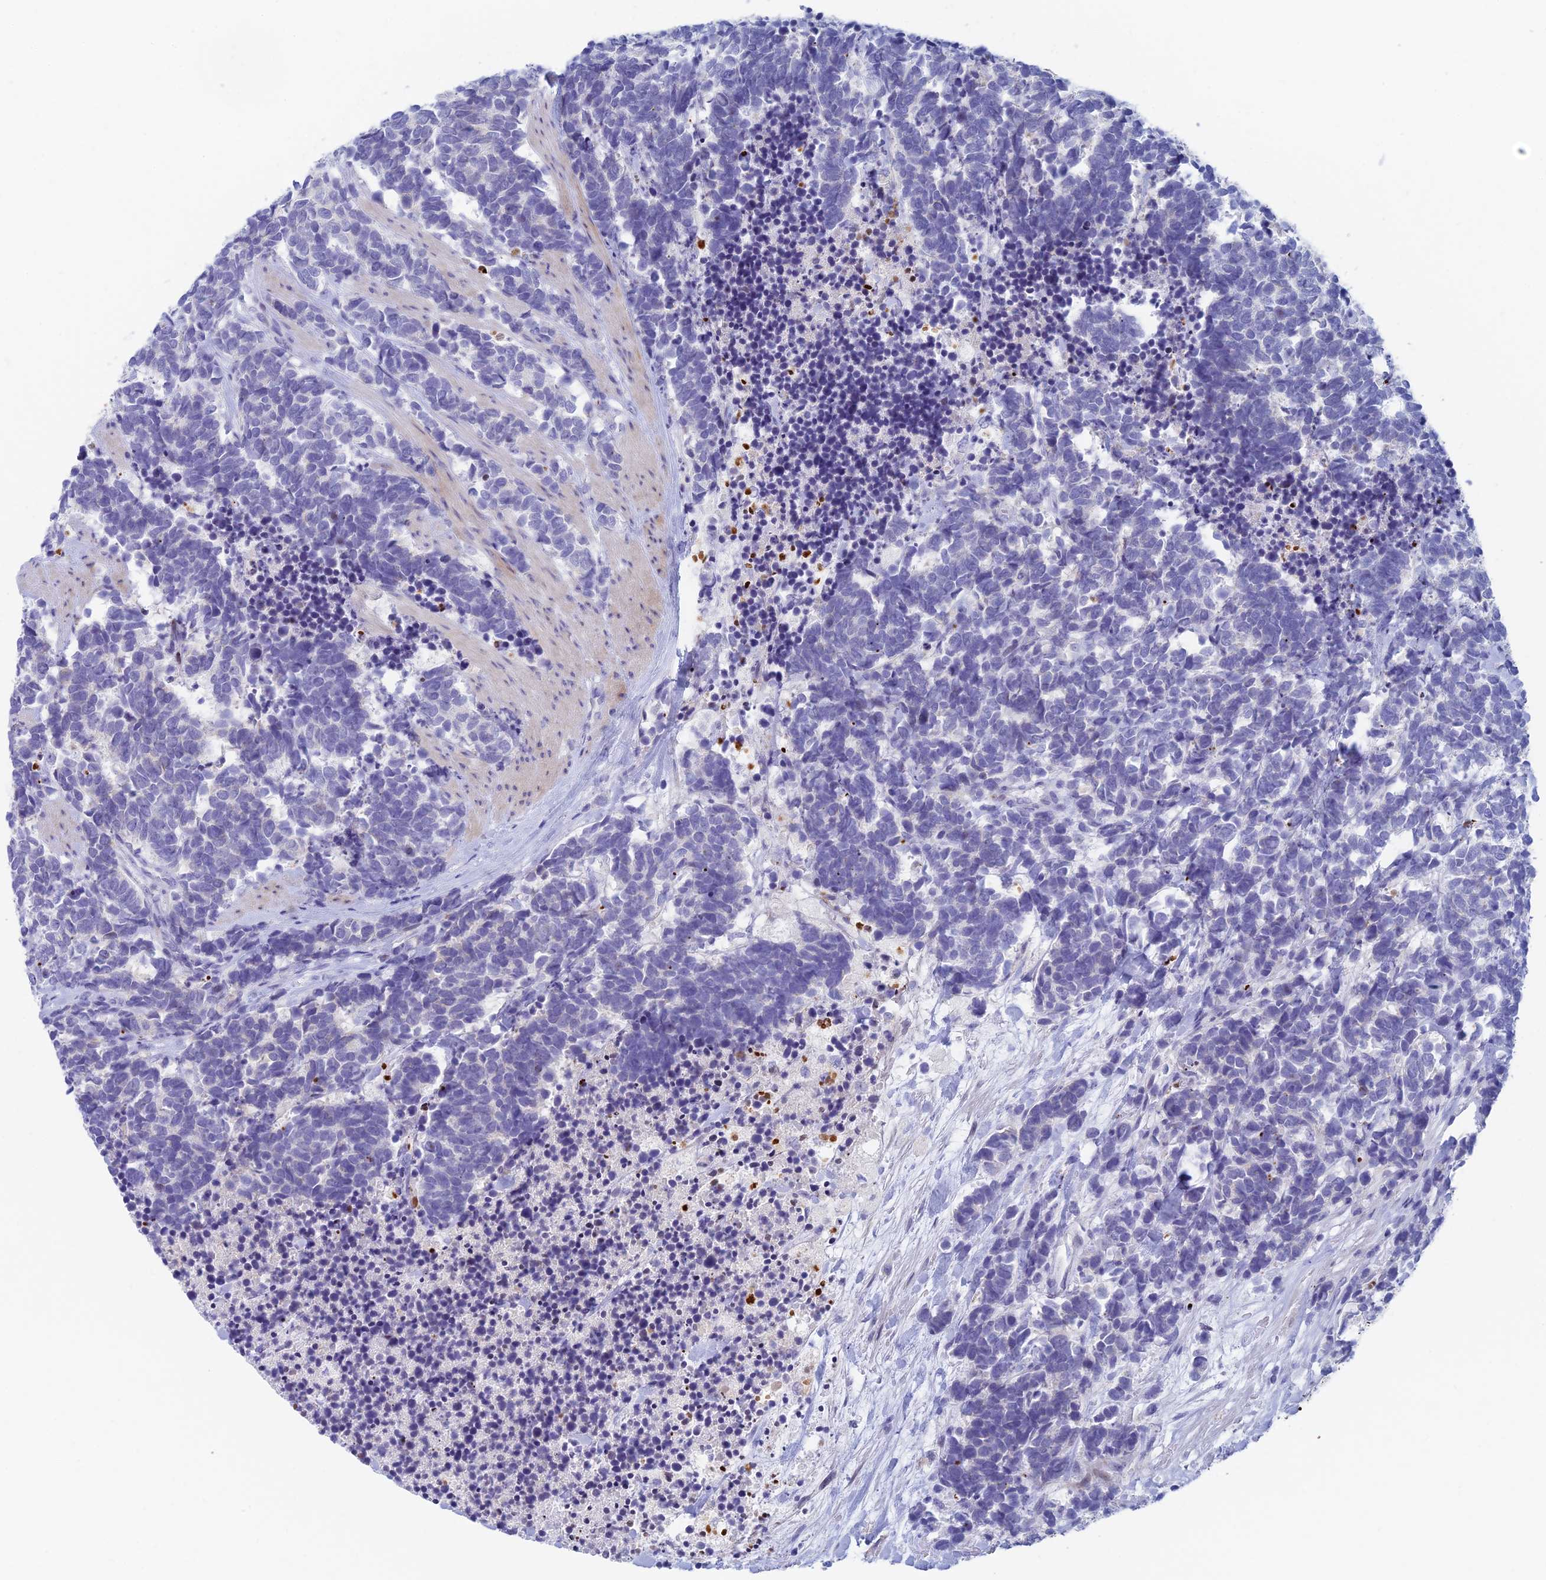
{"staining": {"intensity": "negative", "quantity": "none", "location": "none"}, "tissue": "carcinoid", "cell_type": "Tumor cells", "image_type": "cancer", "snomed": [{"axis": "morphology", "description": "Carcinoma, NOS"}, {"axis": "morphology", "description": "Carcinoid, malignant, NOS"}, {"axis": "topography", "description": "Prostate"}], "caption": "Tumor cells show no significant protein expression in carcinoid.", "gene": "REXO5", "patient": {"sex": "male", "age": 57}}